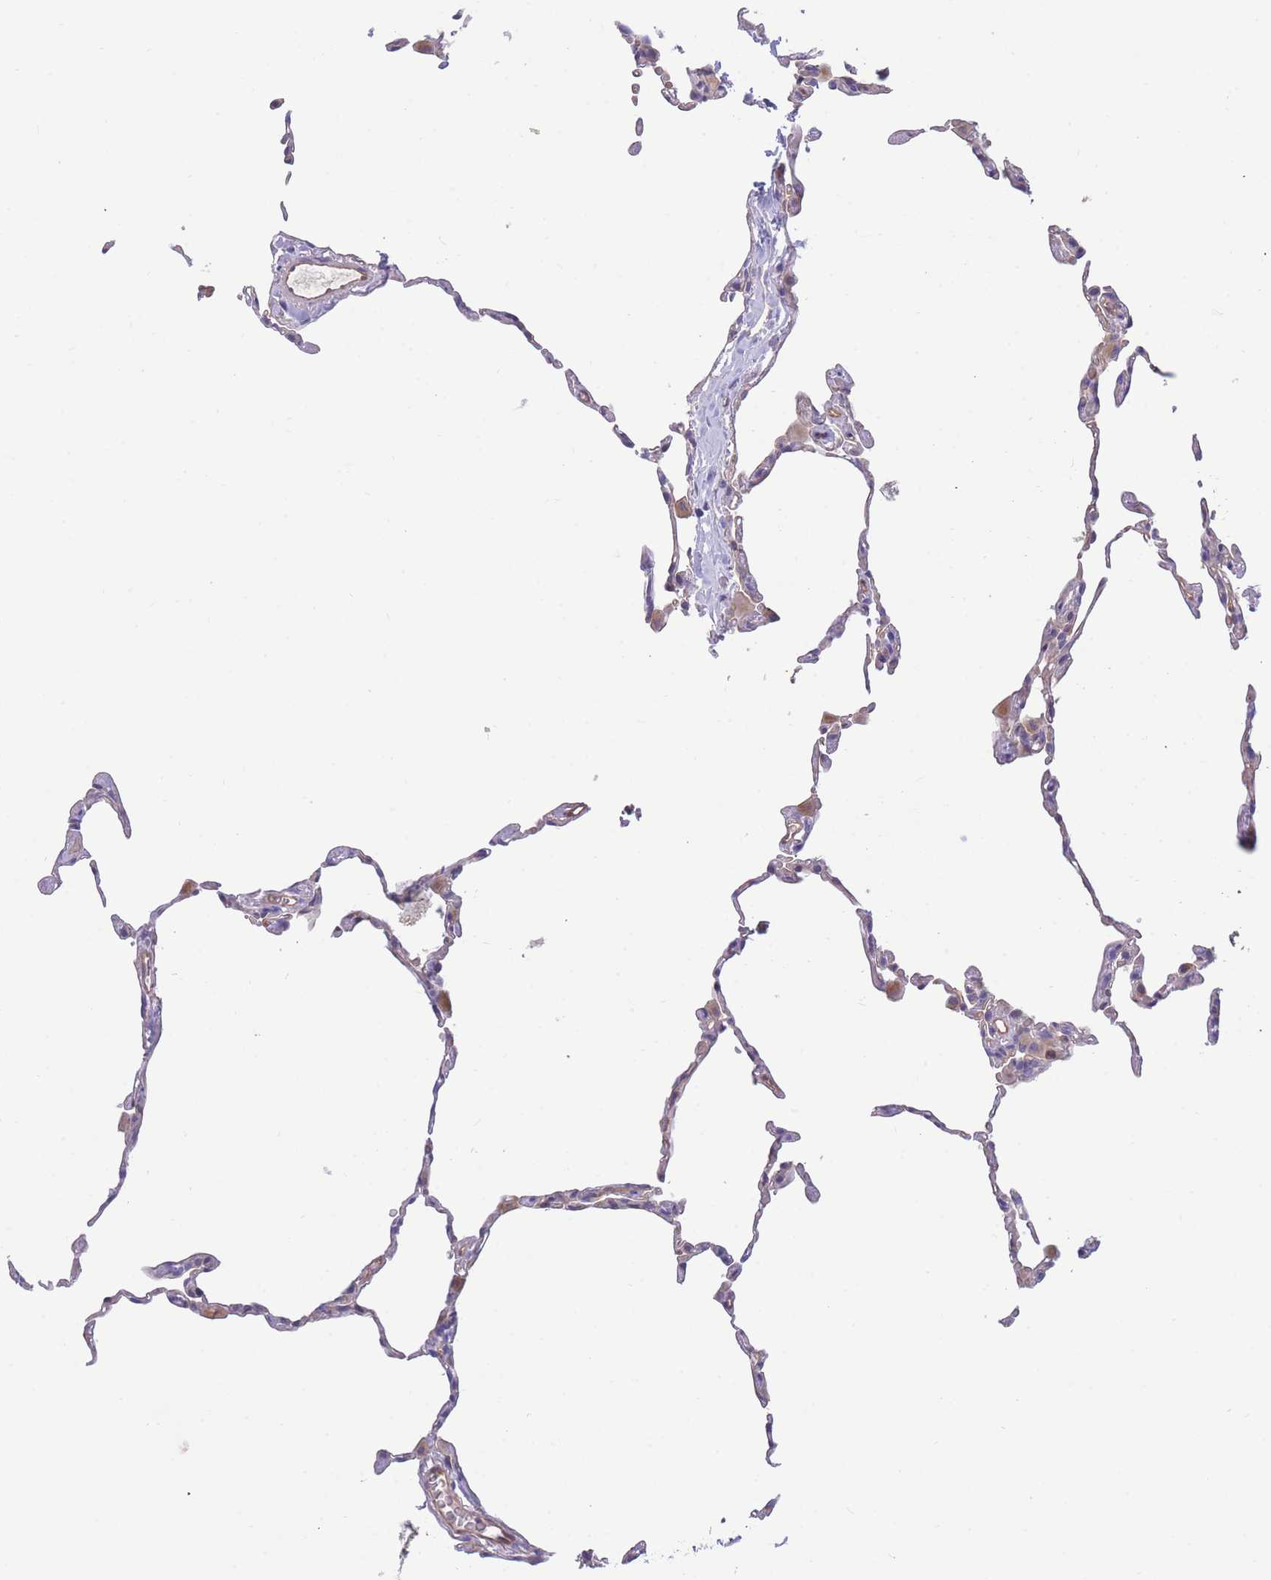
{"staining": {"intensity": "negative", "quantity": "none", "location": "none"}, "tissue": "lung", "cell_type": "Alveolar cells", "image_type": "normal", "snomed": [{"axis": "morphology", "description": "Normal tissue, NOS"}, {"axis": "topography", "description": "Lung"}], "caption": "Immunohistochemistry micrograph of unremarkable human lung stained for a protein (brown), which exhibits no positivity in alveolar cells.", "gene": "SULT1A1", "patient": {"sex": "female", "age": 57}}